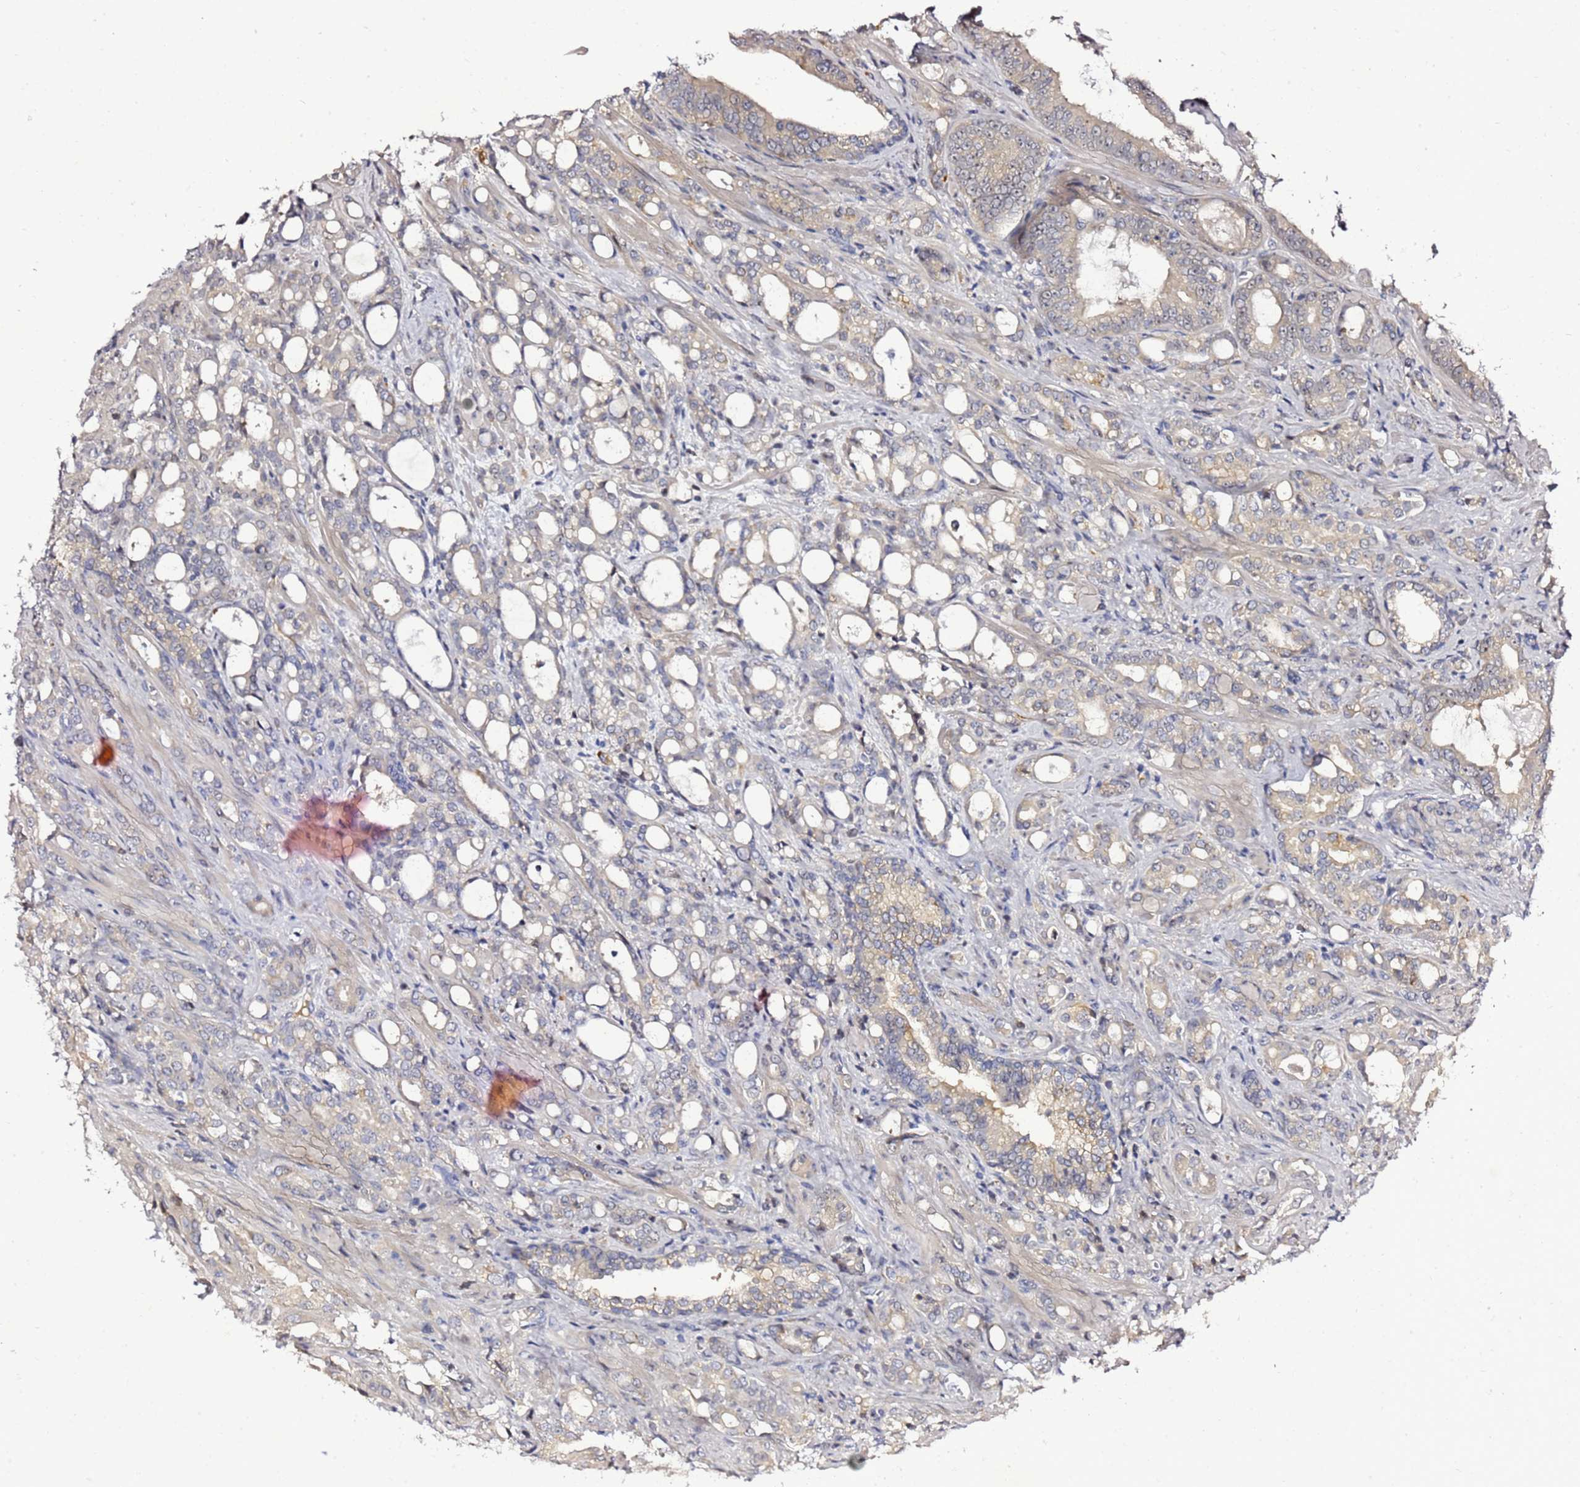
{"staining": {"intensity": "weak", "quantity": "<25%", "location": "cytoplasmic/membranous"}, "tissue": "prostate cancer", "cell_type": "Tumor cells", "image_type": "cancer", "snomed": [{"axis": "morphology", "description": "Adenocarcinoma, High grade"}, {"axis": "topography", "description": "Prostate"}], "caption": "Tumor cells are negative for brown protein staining in prostate cancer (high-grade adenocarcinoma). The staining is performed using DAB brown chromogen with nuclei counter-stained in using hematoxylin.", "gene": "NOL8", "patient": {"sex": "male", "age": 72}}